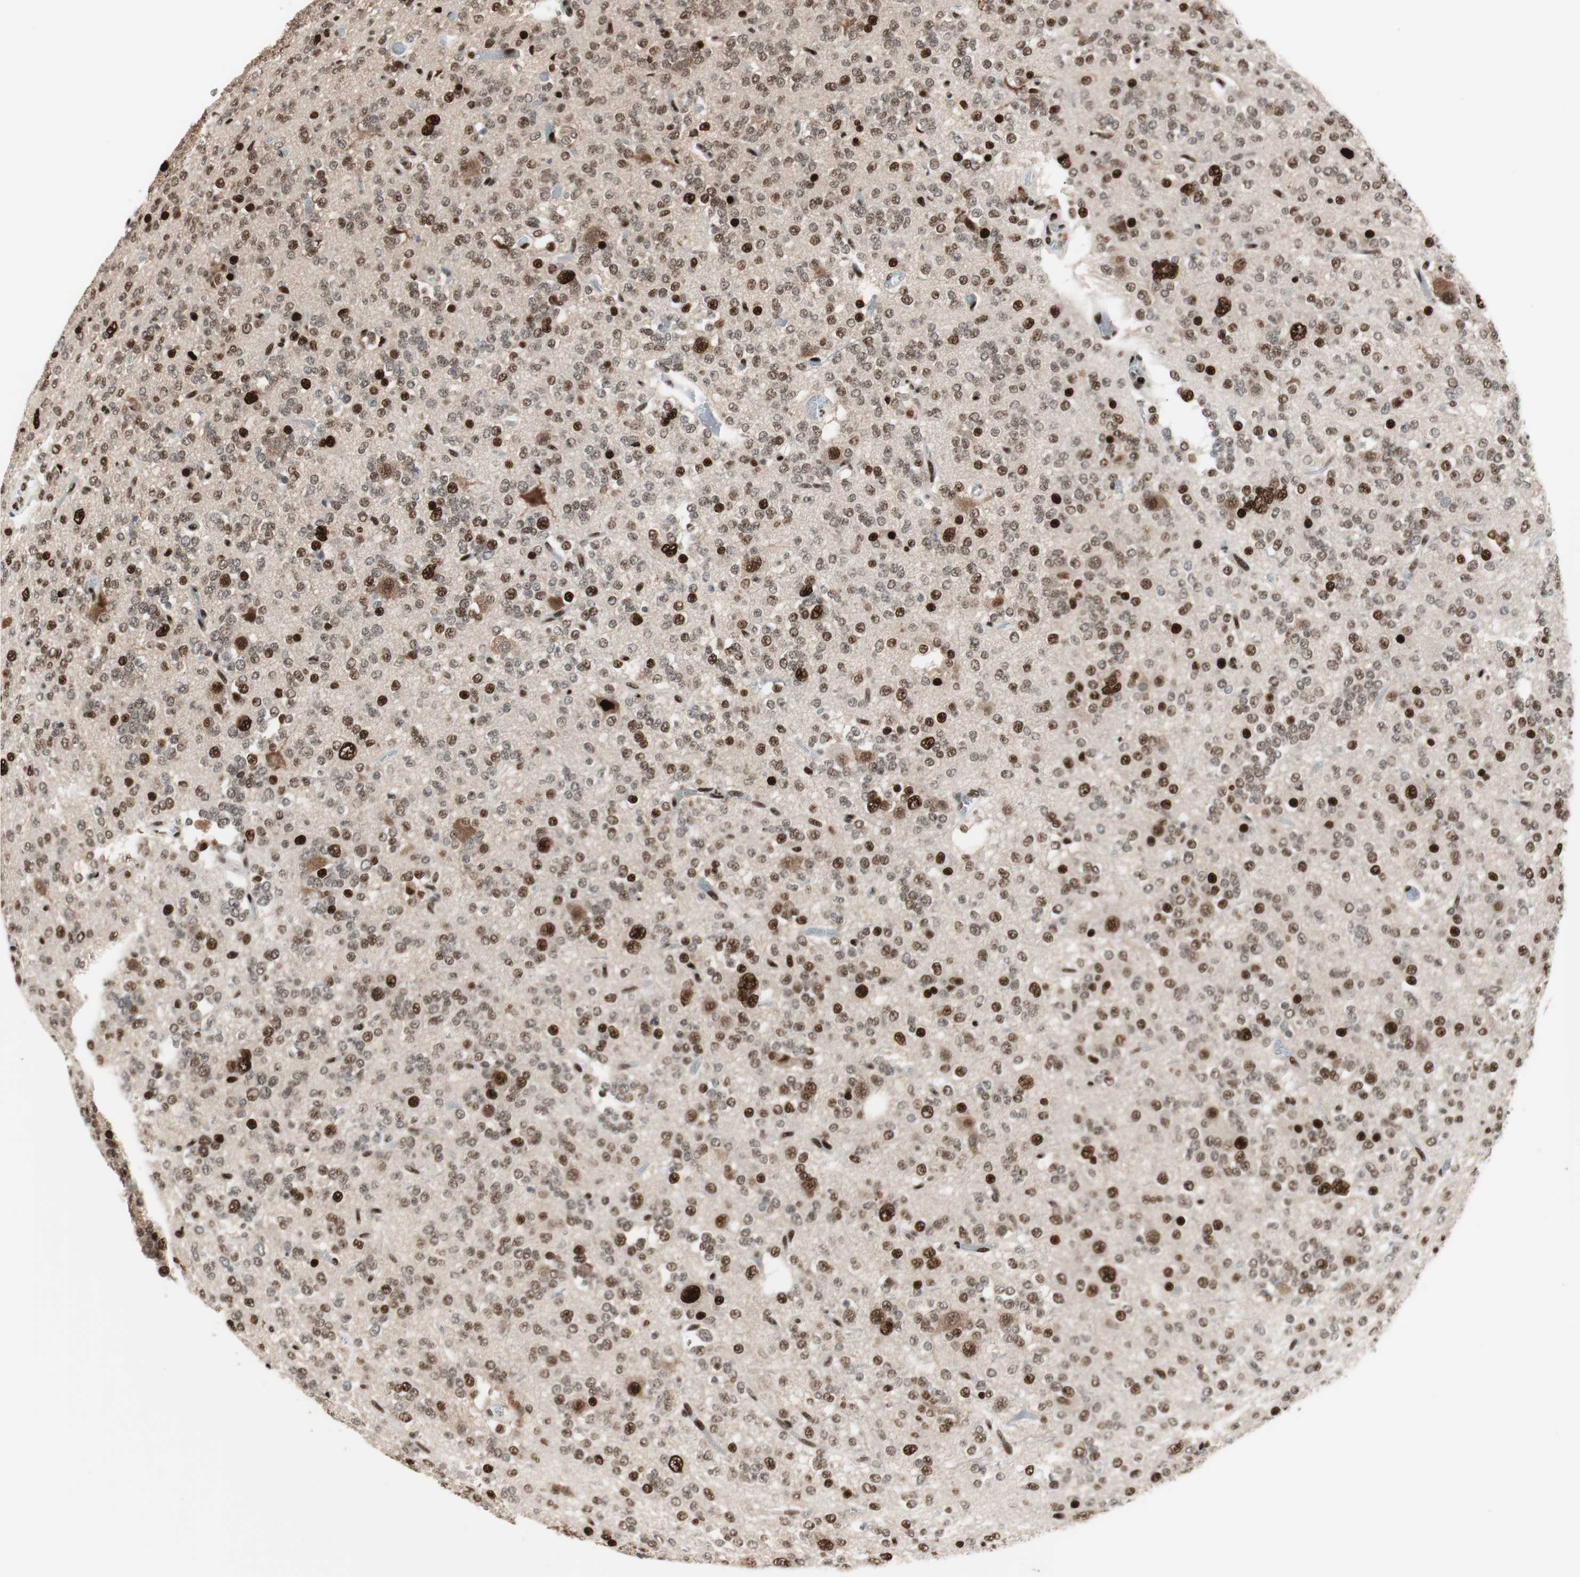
{"staining": {"intensity": "strong", "quantity": ">75%", "location": "nuclear"}, "tissue": "glioma", "cell_type": "Tumor cells", "image_type": "cancer", "snomed": [{"axis": "morphology", "description": "Glioma, malignant, Low grade"}, {"axis": "topography", "description": "Brain"}], "caption": "Glioma was stained to show a protein in brown. There is high levels of strong nuclear staining in about >75% of tumor cells.", "gene": "PSME3", "patient": {"sex": "male", "age": 38}}